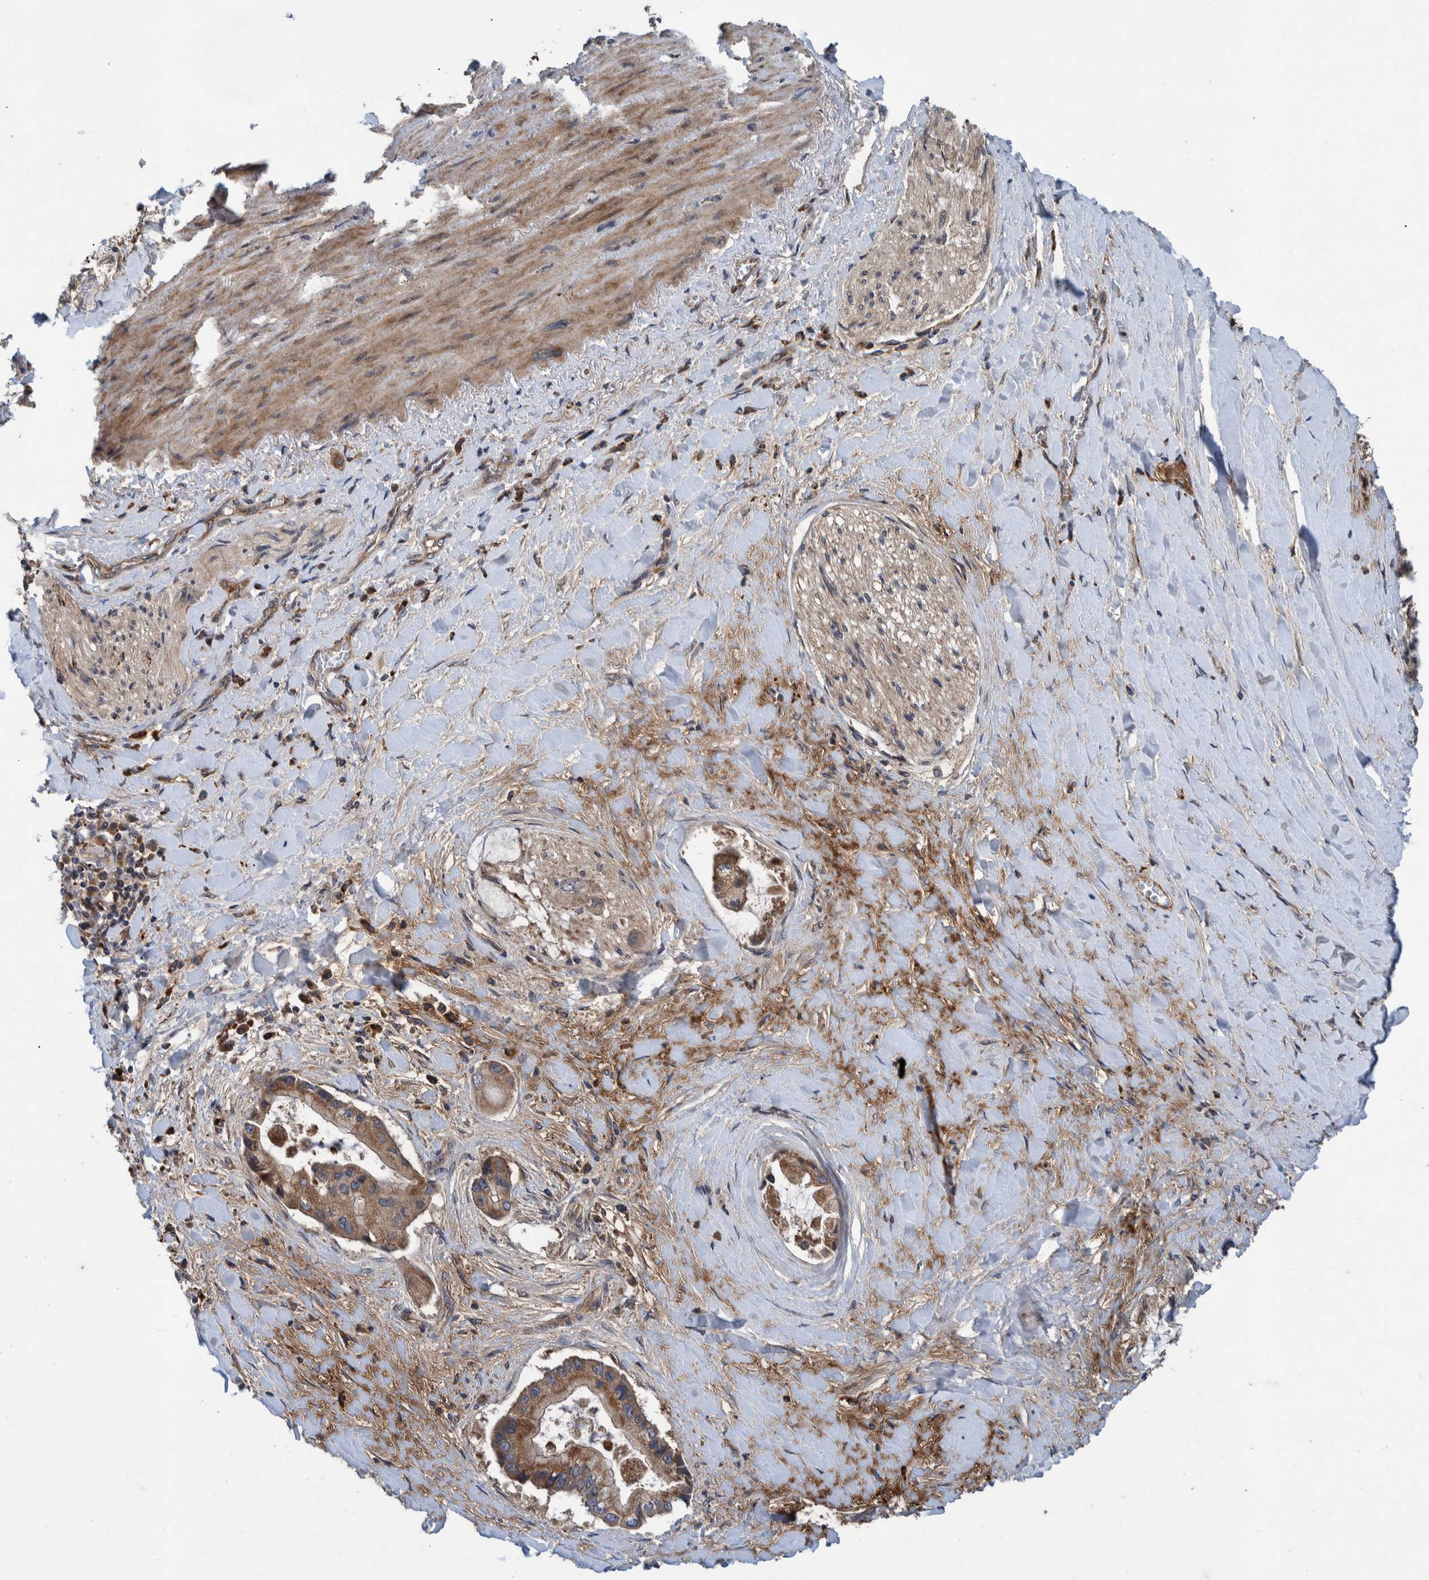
{"staining": {"intensity": "moderate", "quantity": ">75%", "location": "cytoplasmic/membranous"}, "tissue": "liver cancer", "cell_type": "Tumor cells", "image_type": "cancer", "snomed": [{"axis": "morphology", "description": "Cholangiocarcinoma"}, {"axis": "topography", "description": "Liver"}], "caption": "Tumor cells demonstrate medium levels of moderate cytoplasmic/membranous expression in about >75% of cells in human liver cholangiocarcinoma.", "gene": "ITIH3", "patient": {"sex": "male", "age": 50}}